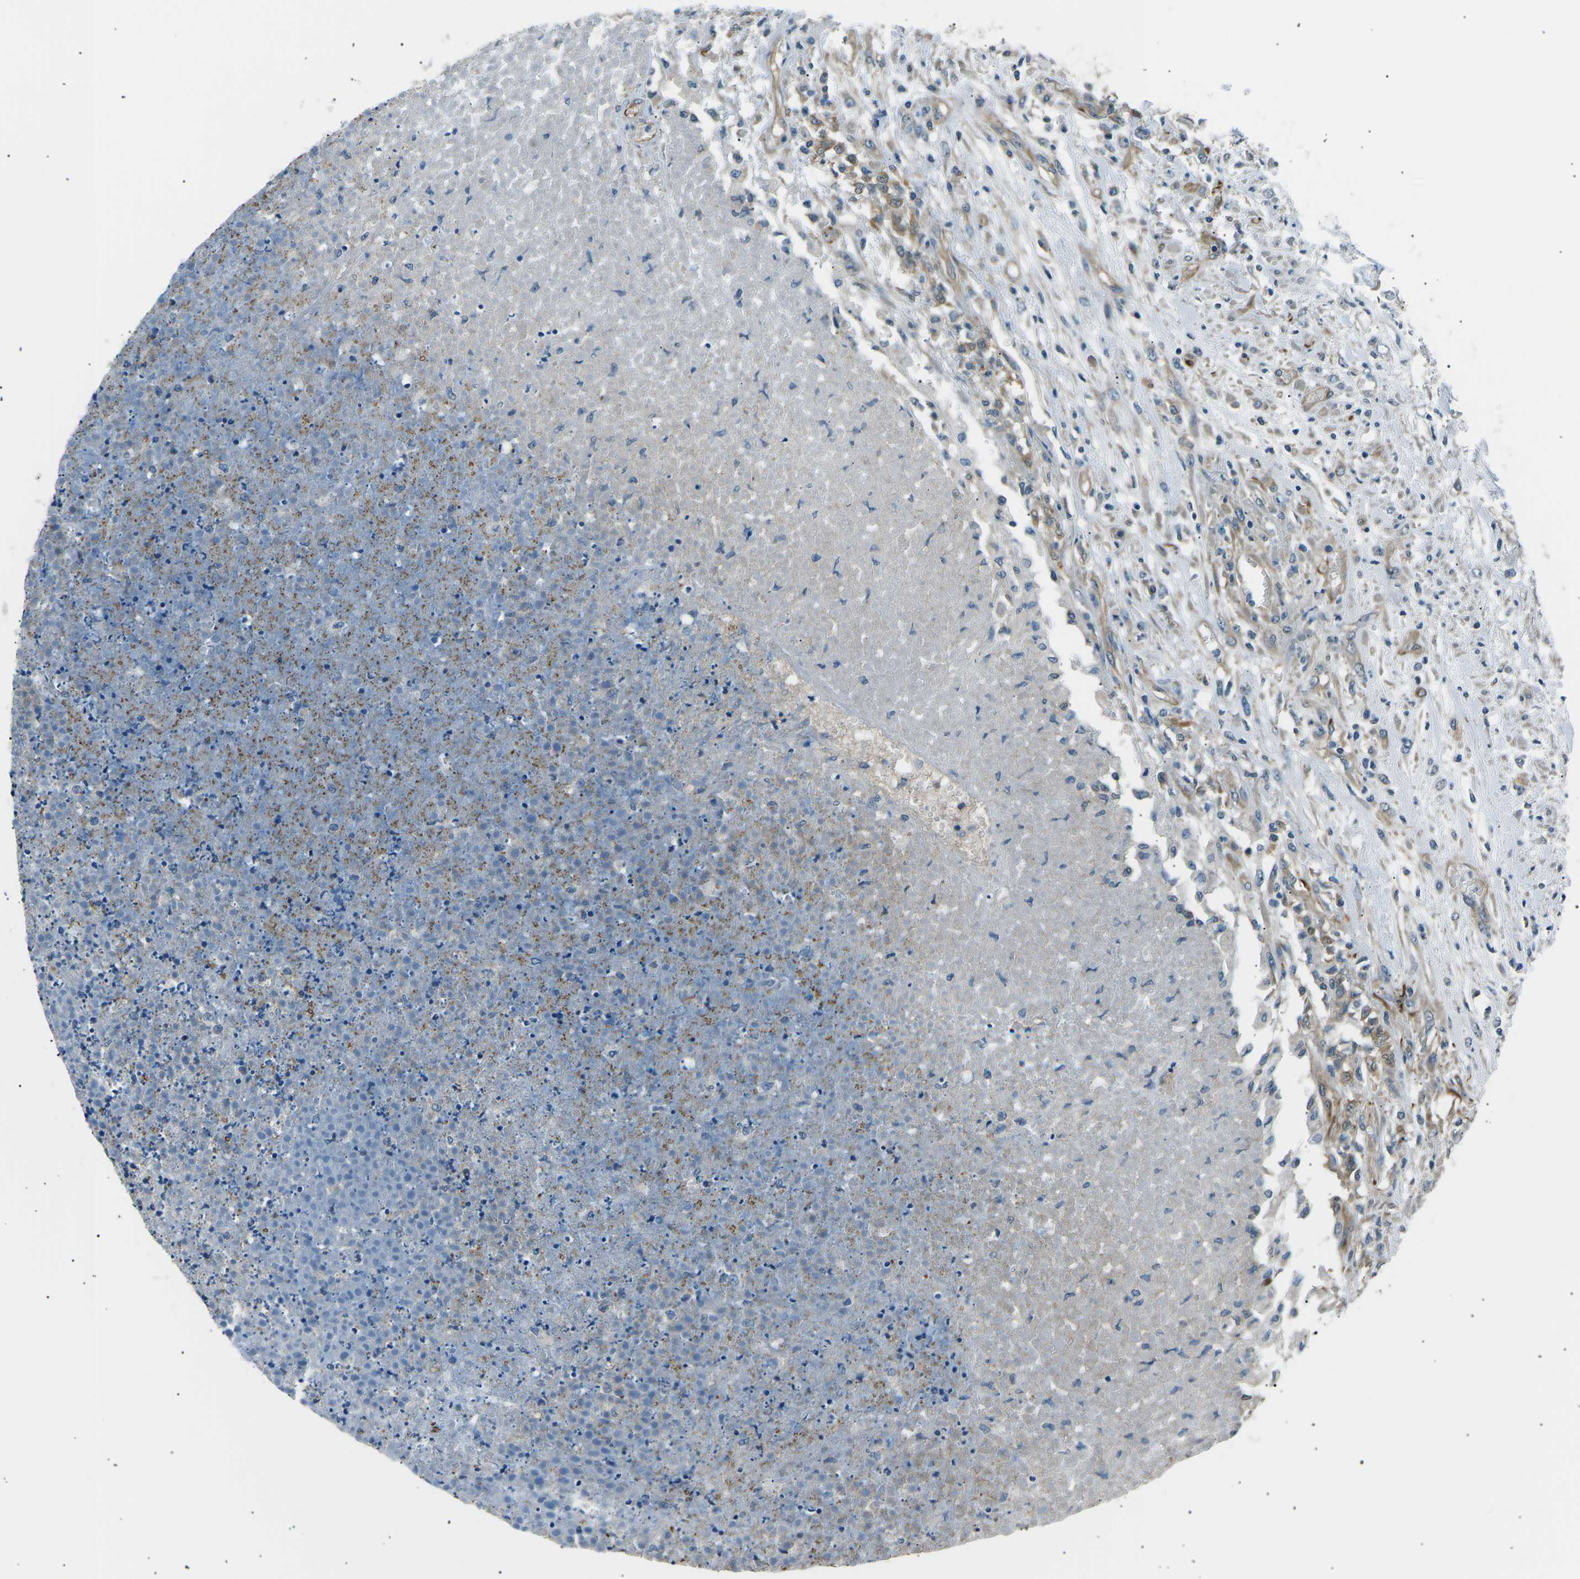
{"staining": {"intensity": "negative", "quantity": "none", "location": "none"}, "tissue": "testis cancer", "cell_type": "Tumor cells", "image_type": "cancer", "snomed": [{"axis": "morphology", "description": "Seminoma, NOS"}, {"axis": "topography", "description": "Testis"}], "caption": "Tumor cells show no significant expression in seminoma (testis).", "gene": "SLK", "patient": {"sex": "male", "age": 59}}